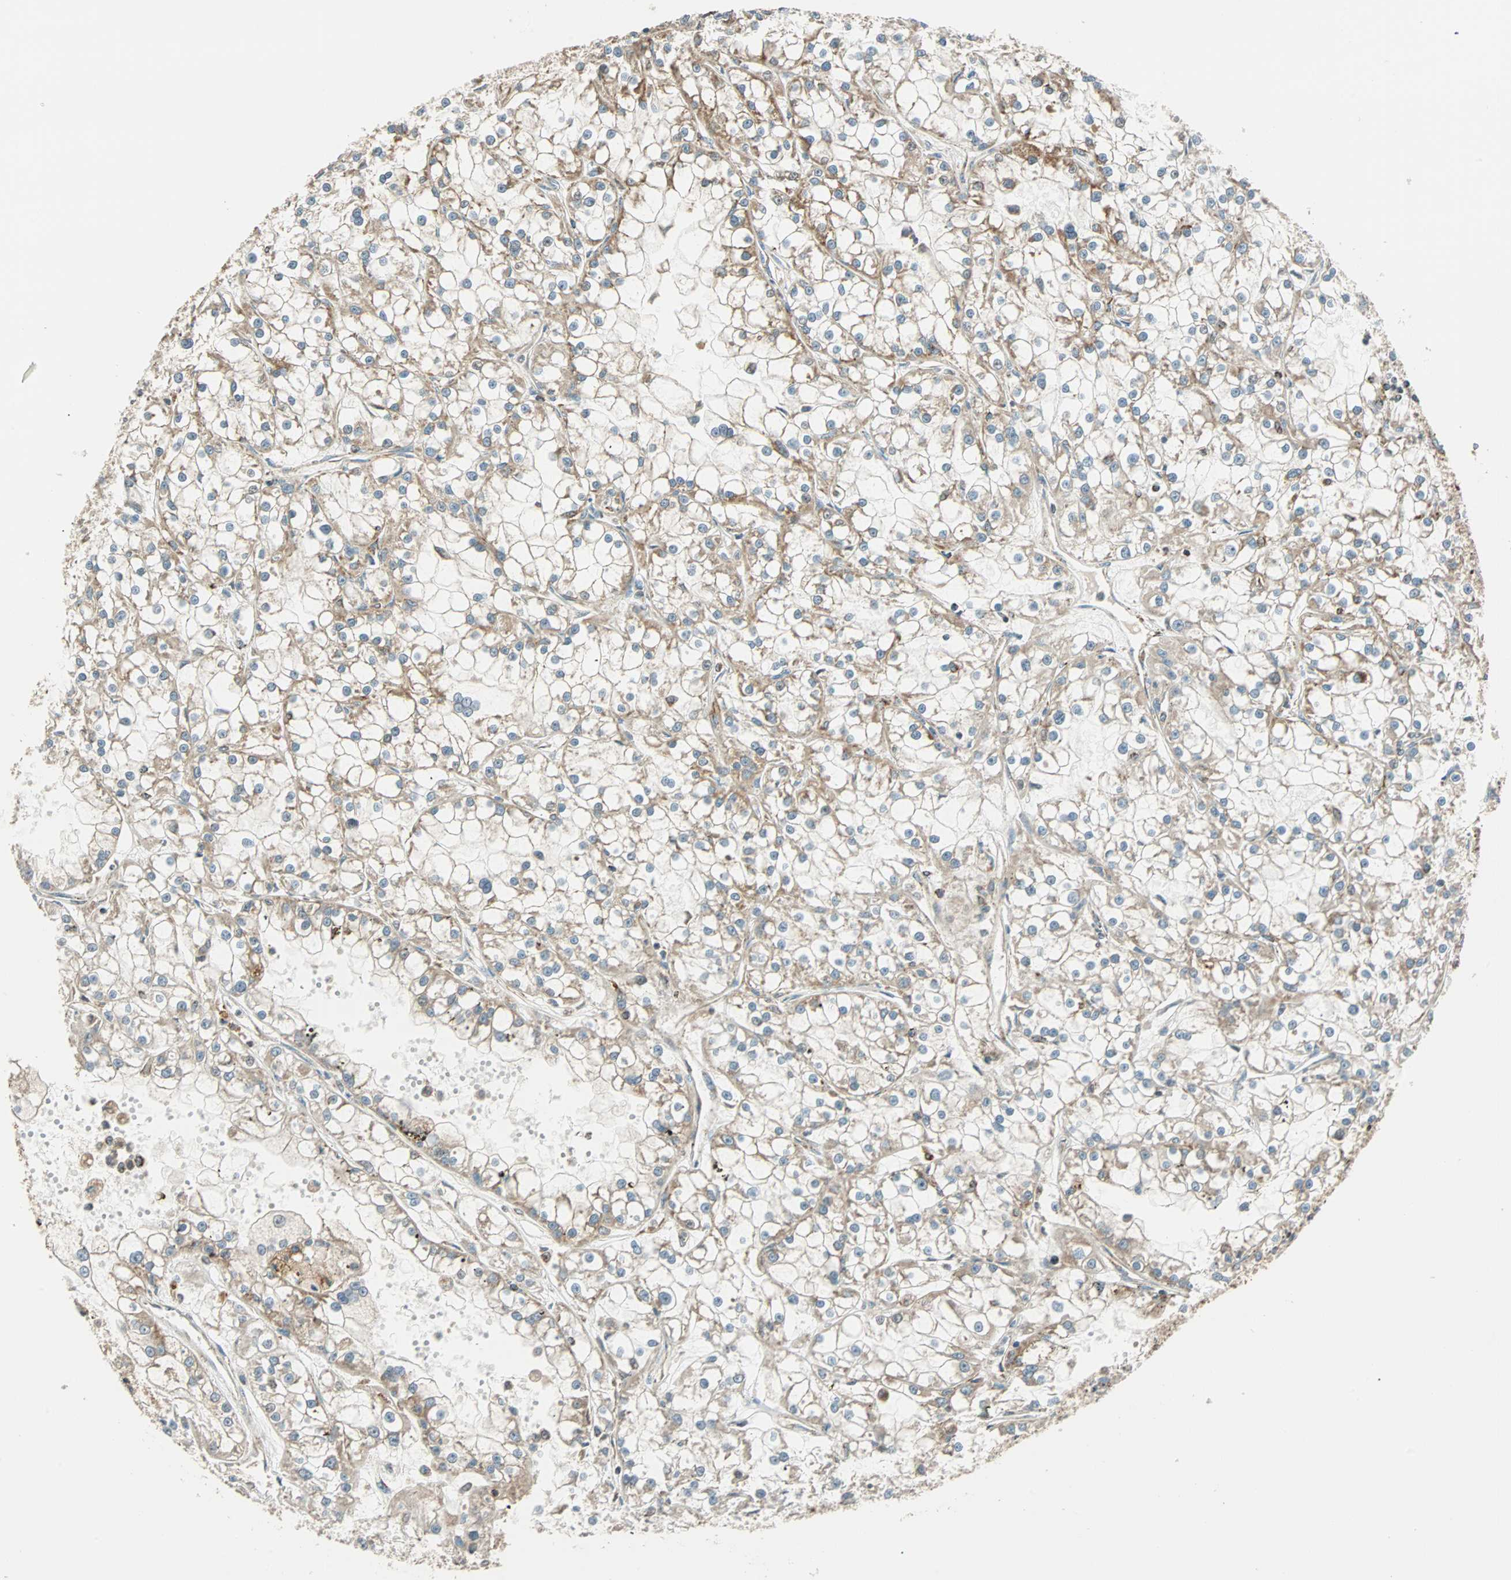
{"staining": {"intensity": "weak", "quantity": "25%-75%", "location": "cytoplasmic/membranous"}, "tissue": "renal cancer", "cell_type": "Tumor cells", "image_type": "cancer", "snomed": [{"axis": "morphology", "description": "Adenocarcinoma, NOS"}, {"axis": "topography", "description": "Kidney"}], "caption": "Renal cancer stained with a brown dye displays weak cytoplasmic/membranous positive staining in approximately 25%-75% of tumor cells.", "gene": "SPRY4", "patient": {"sex": "female", "age": 52}}